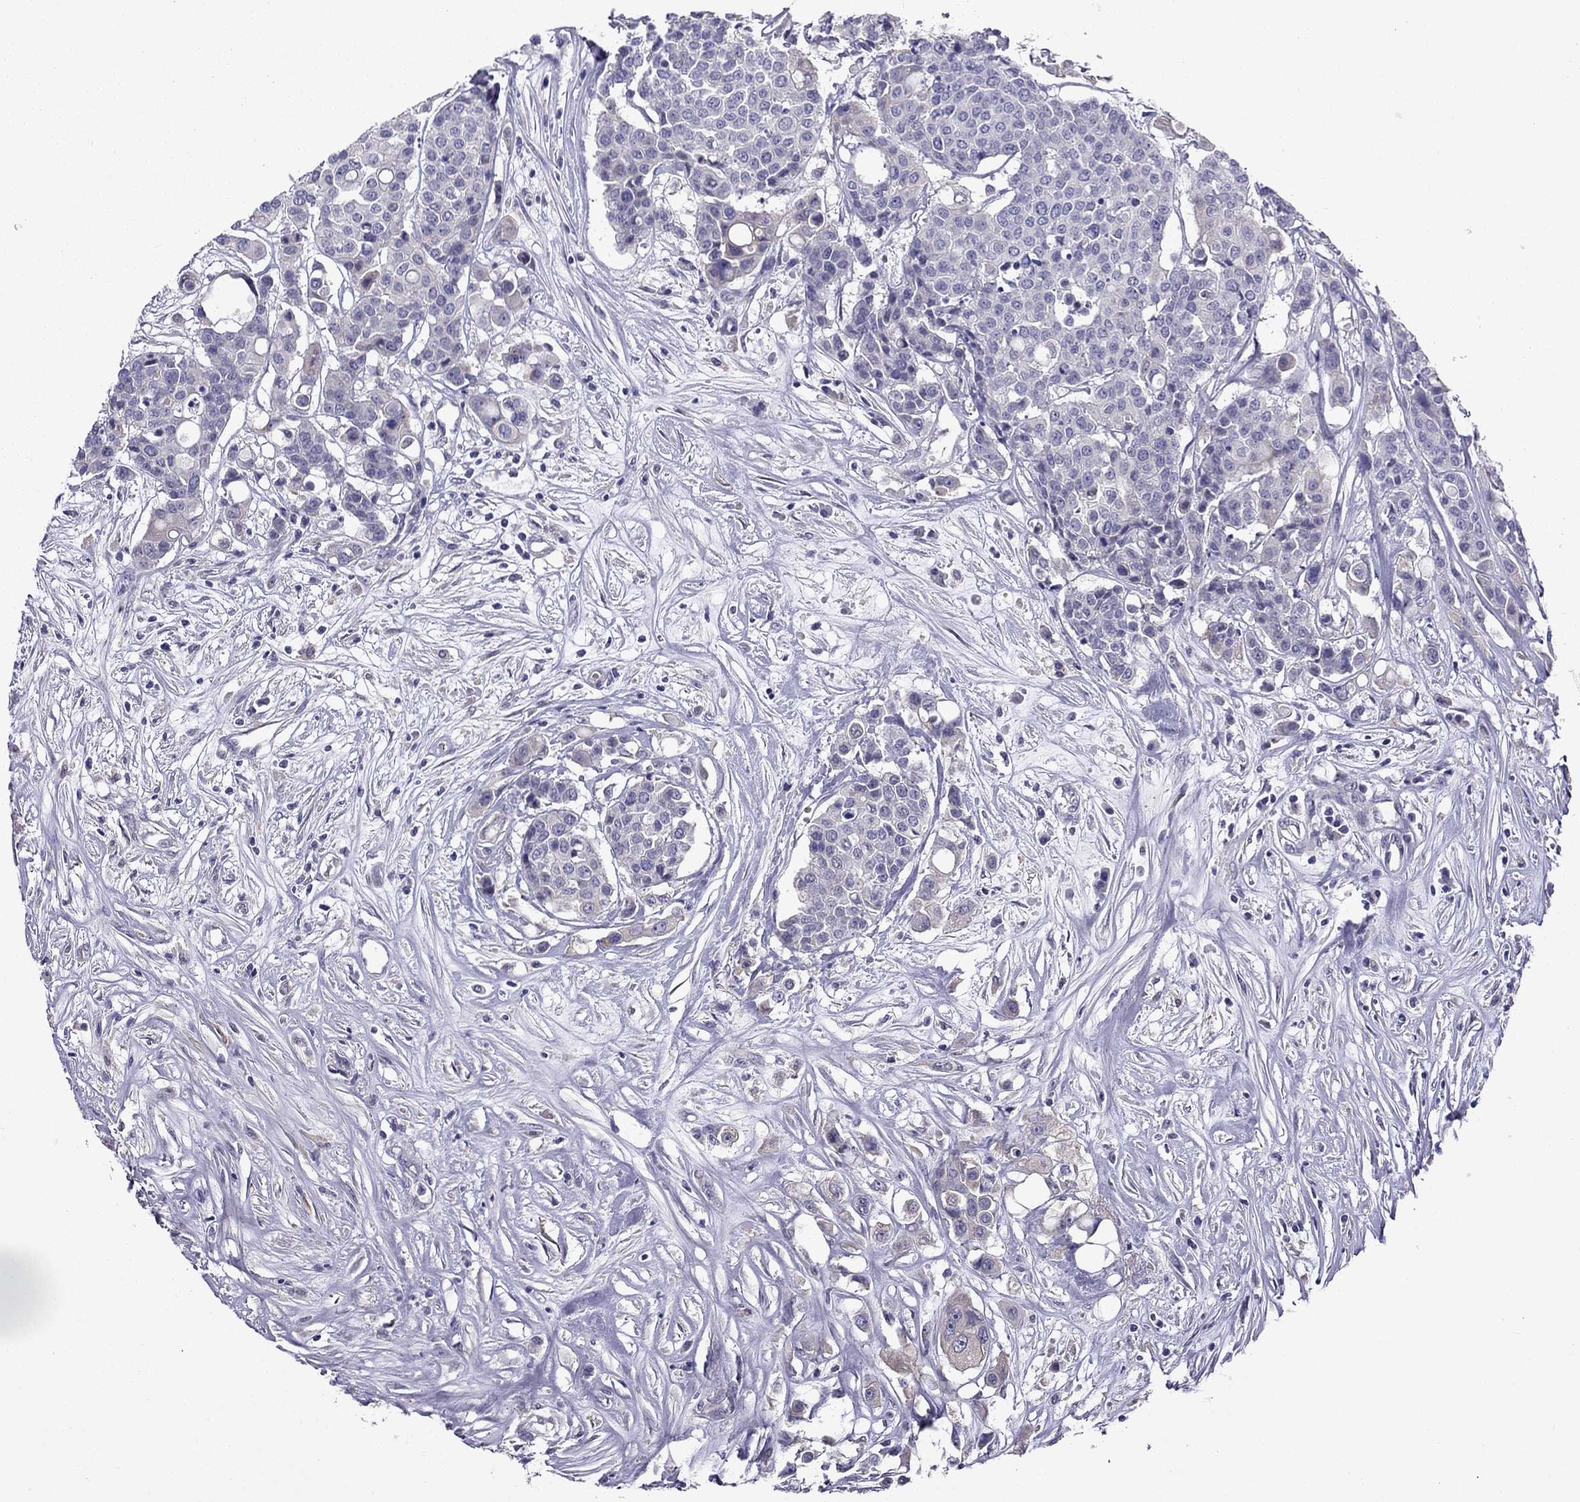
{"staining": {"intensity": "negative", "quantity": "none", "location": "none"}, "tissue": "carcinoid", "cell_type": "Tumor cells", "image_type": "cancer", "snomed": [{"axis": "morphology", "description": "Carcinoid, malignant, NOS"}, {"axis": "topography", "description": "Colon"}], "caption": "Tumor cells are negative for brown protein staining in carcinoid (malignant).", "gene": "SCNN1D", "patient": {"sex": "male", "age": 81}}